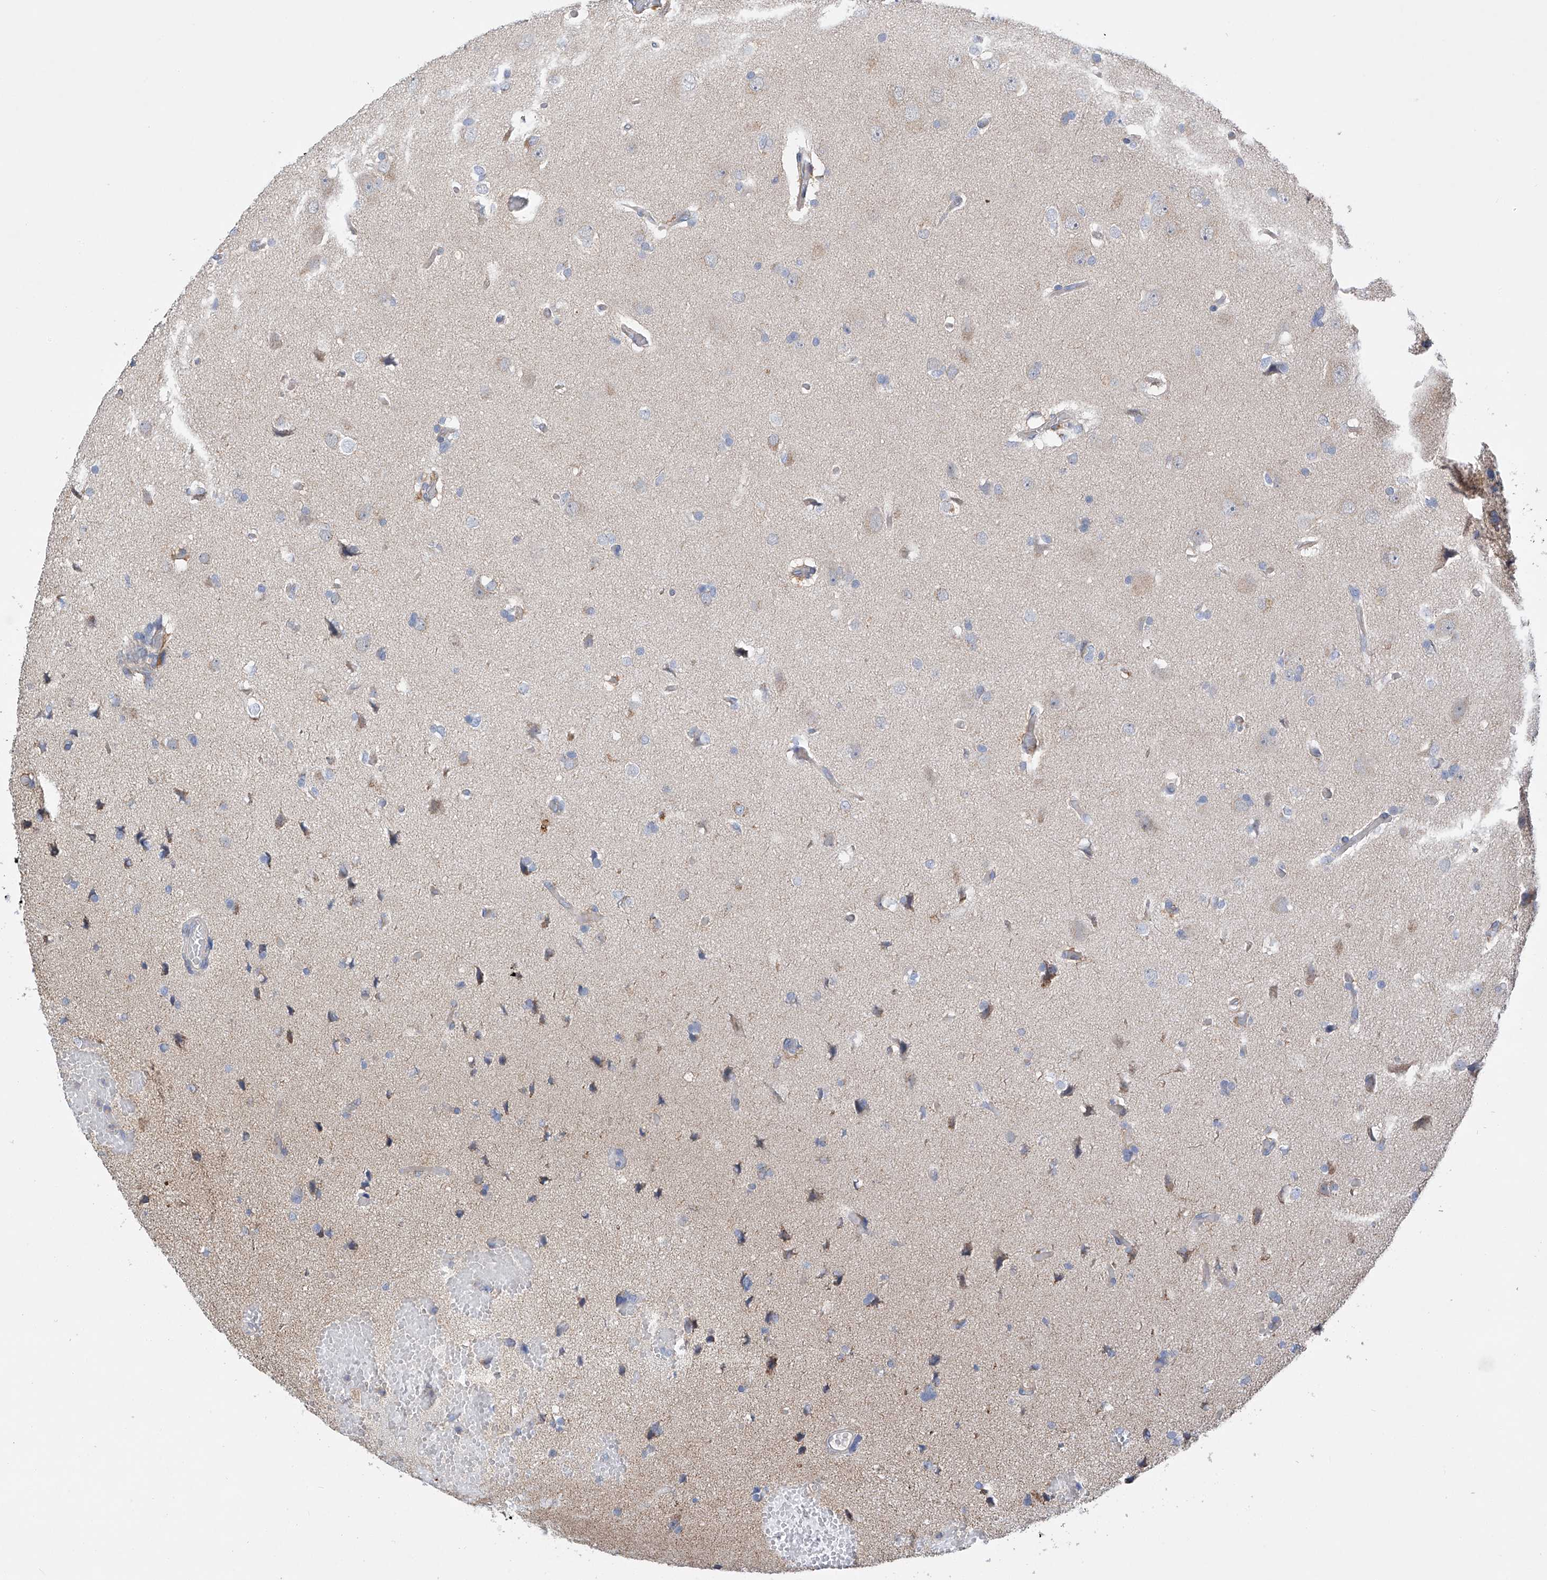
{"staining": {"intensity": "negative", "quantity": "none", "location": "none"}, "tissue": "glioma", "cell_type": "Tumor cells", "image_type": "cancer", "snomed": [{"axis": "morphology", "description": "Glioma, malignant, High grade"}, {"axis": "topography", "description": "Brain"}], "caption": "High-grade glioma (malignant) was stained to show a protein in brown. There is no significant expression in tumor cells.", "gene": "SLC22A7", "patient": {"sex": "female", "age": 59}}